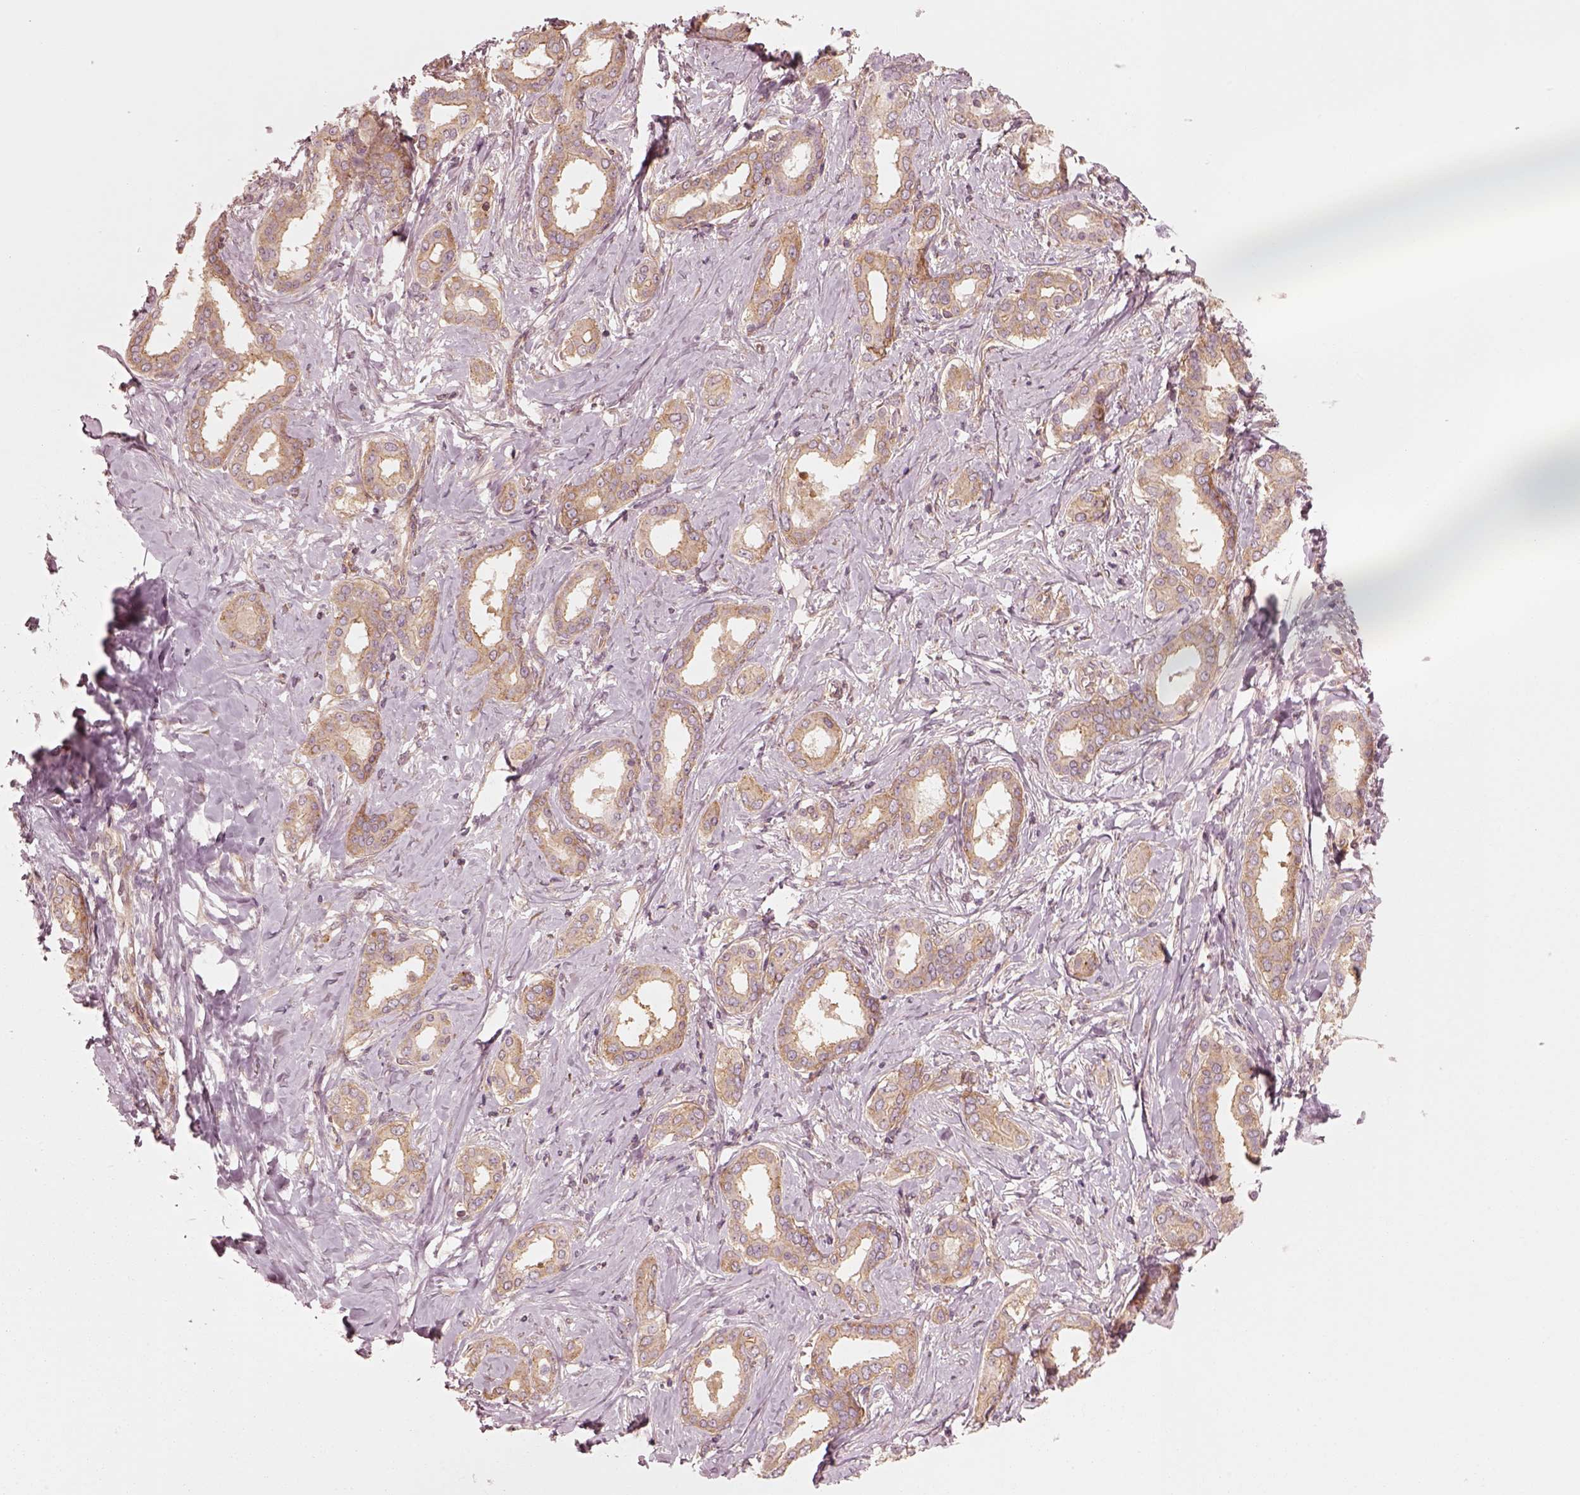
{"staining": {"intensity": "moderate", "quantity": ">75%", "location": "cytoplasmic/membranous"}, "tissue": "liver cancer", "cell_type": "Tumor cells", "image_type": "cancer", "snomed": [{"axis": "morphology", "description": "Cholangiocarcinoma"}, {"axis": "topography", "description": "Liver"}], "caption": "Protein staining of liver cancer (cholangiocarcinoma) tissue reveals moderate cytoplasmic/membranous expression in about >75% of tumor cells.", "gene": "CNOT2", "patient": {"sex": "female", "age": 47}}